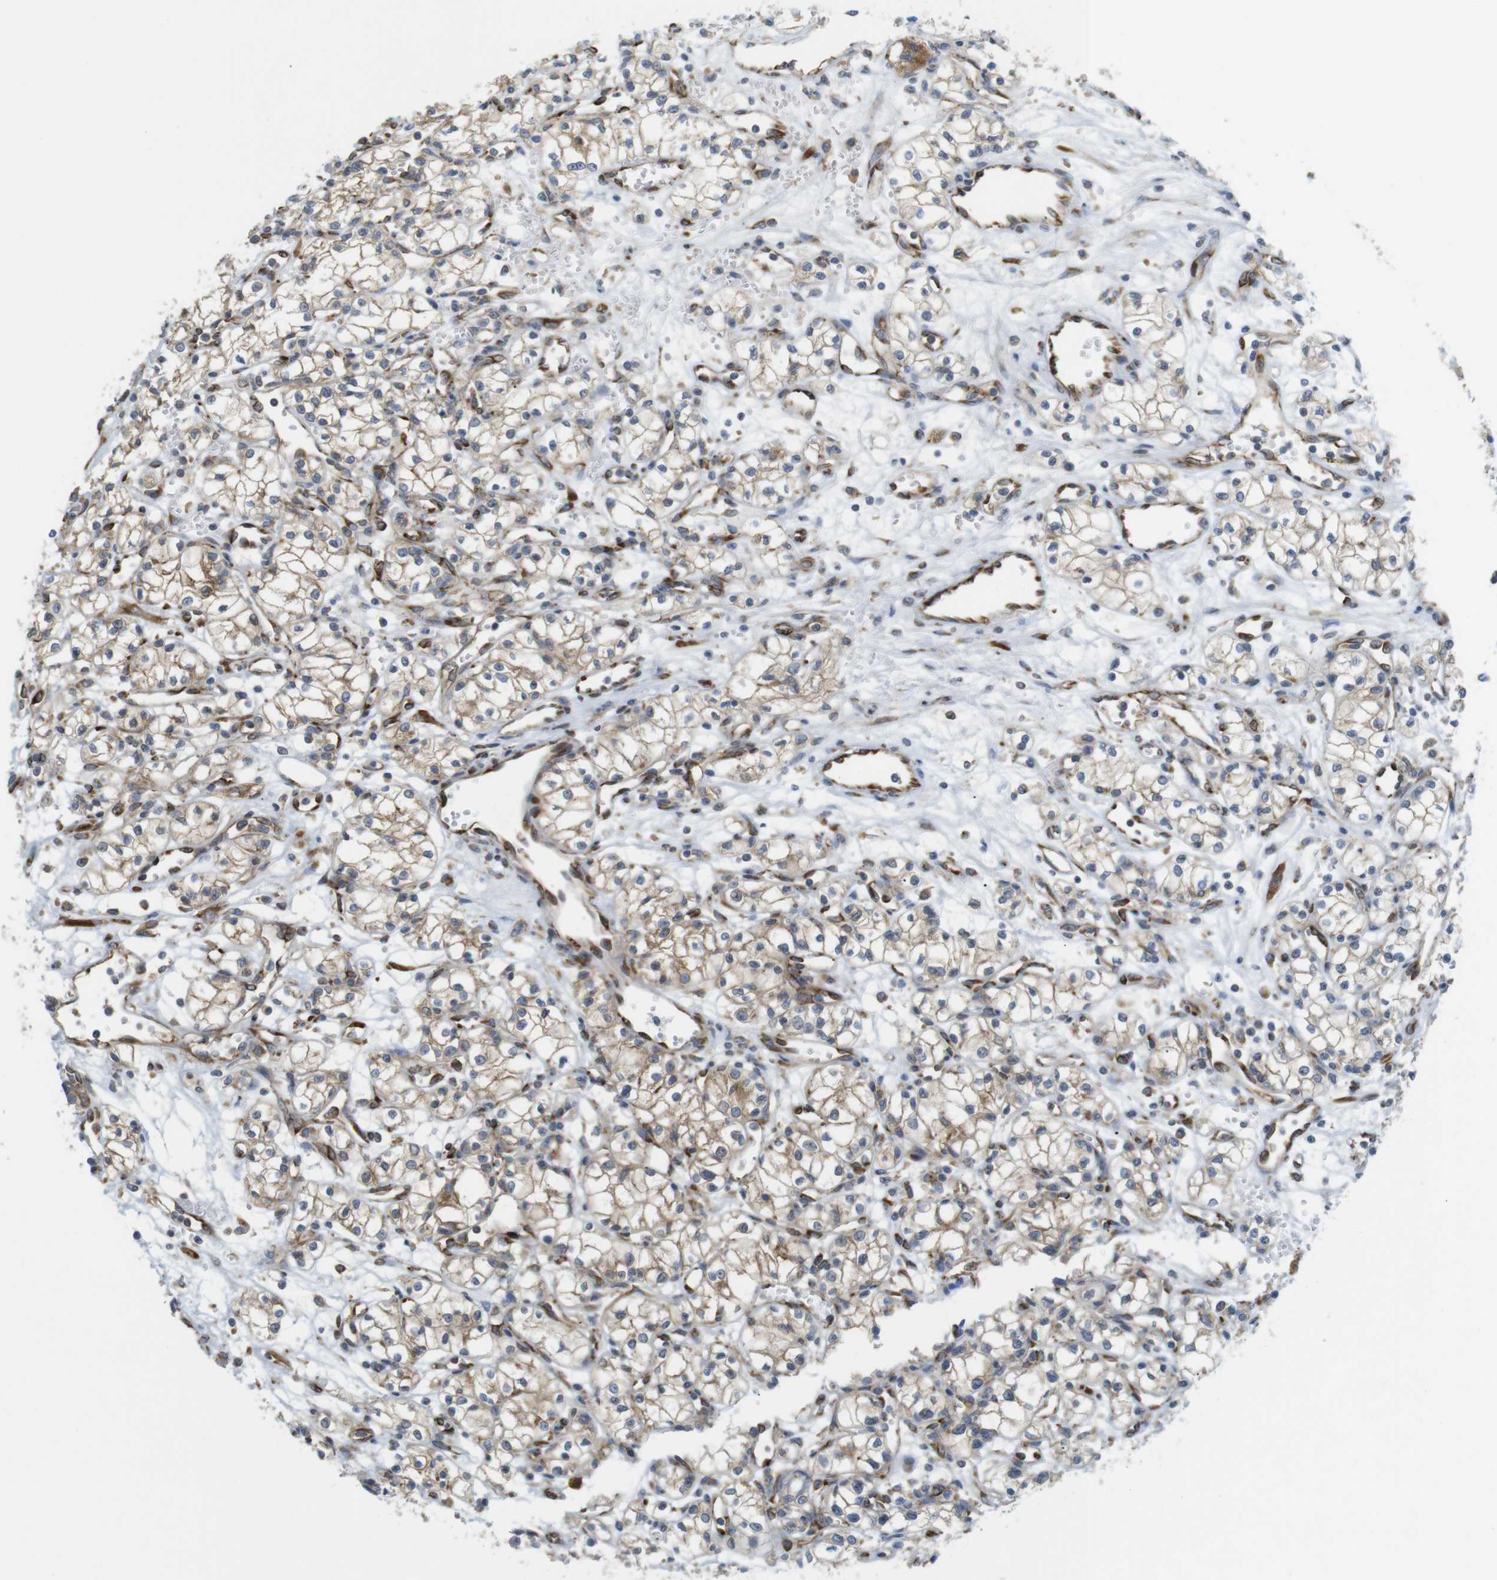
{"staining": {"intensity": "weak", "quantity": ">75%", "location": "cytoplasmic/membranous"}, "tissue": "renal cancer", "cell_type": "Tumor cells", "image_type": "cancer", "snomed": [{"axis": "morphology", "description": "Normal tissue, NOS"}, {"axis": "morphology", "description": "Adenocarcinoma, NOS"}, {"axis": "topography", "description": "Kidney"}], "caption": "This image reveals immunohistochemistry (IHC) staining of human renal cancer (adenocarcinoma), with low weak cytoplasmic/membranous positivity in about >75% of tumor cells.", "gene": "PCNX2", "patient": {"sex": "male", "age": 59}}